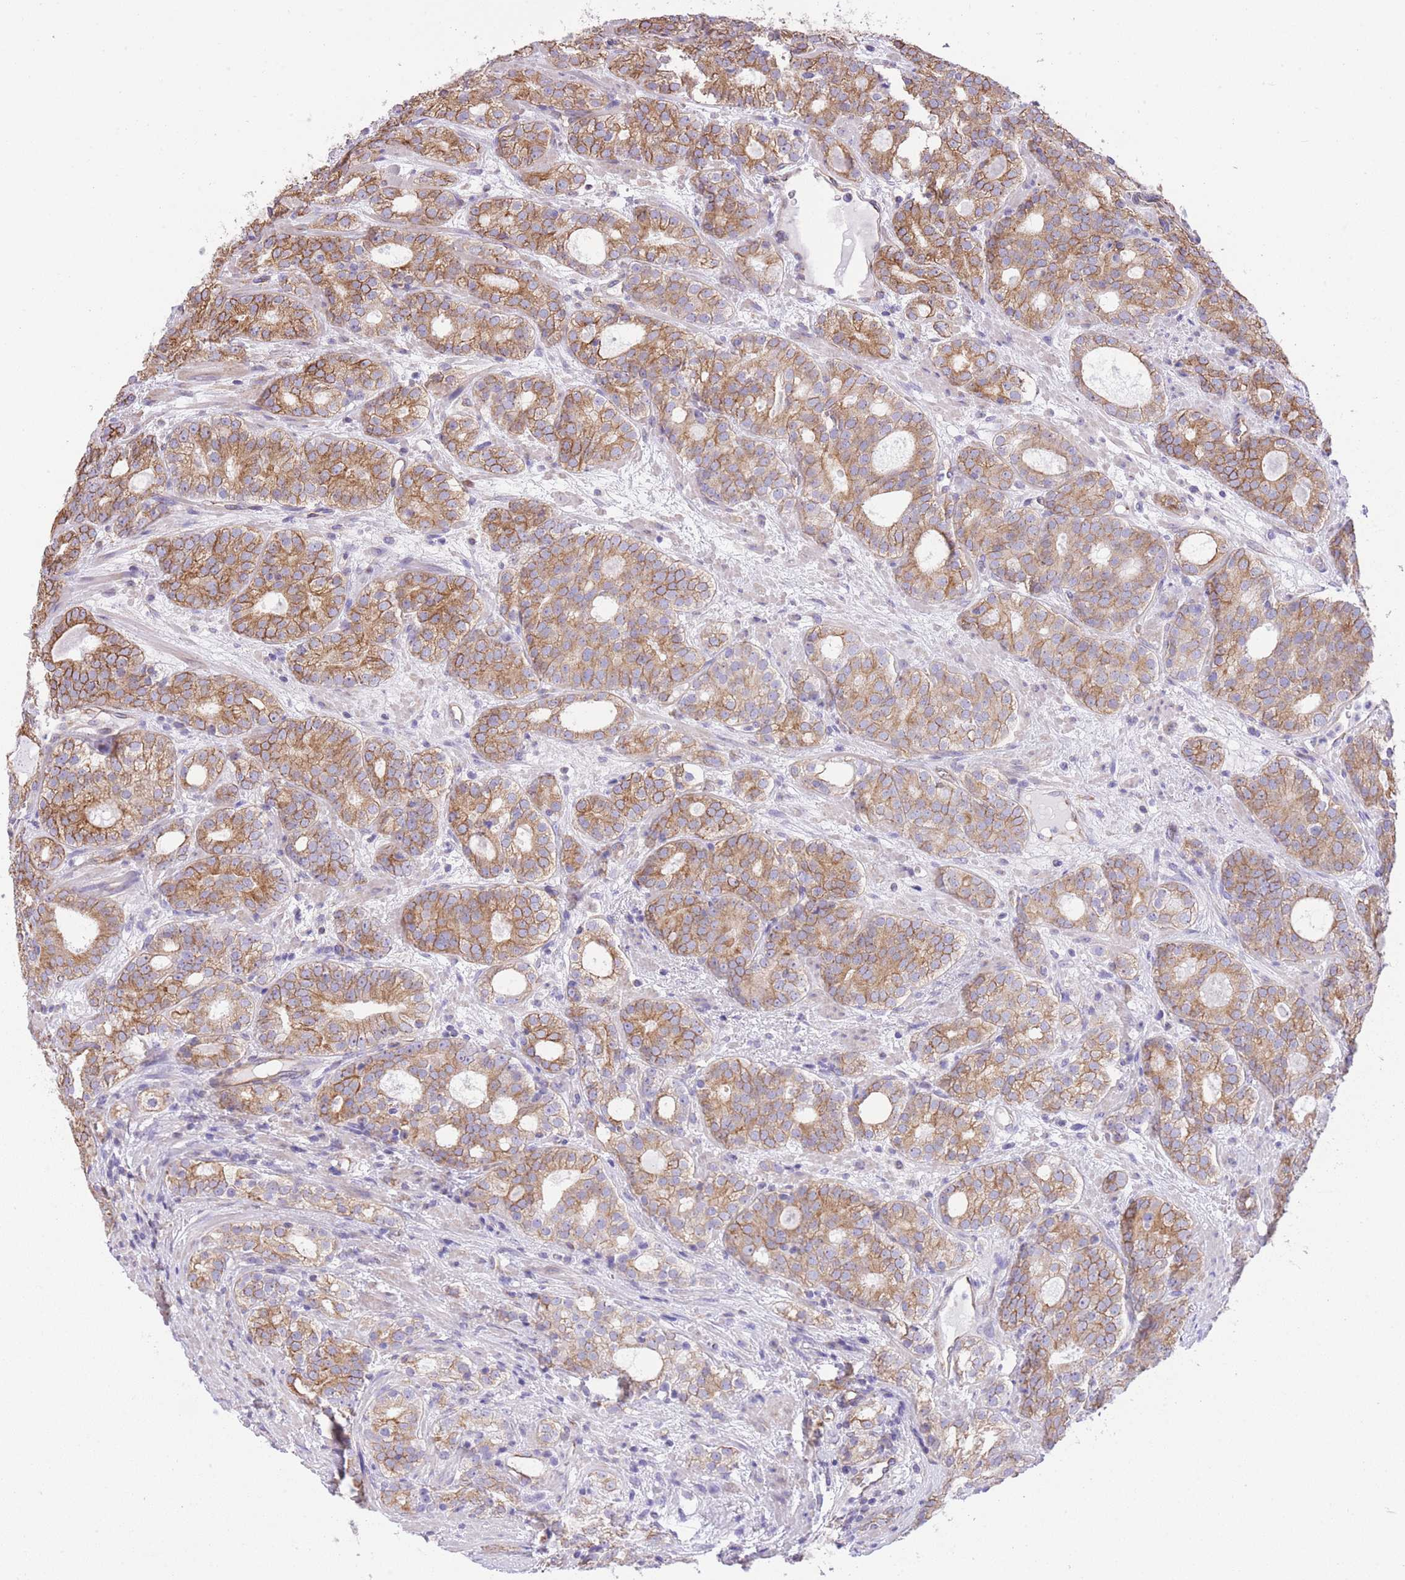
{"staining": {"intensity": "moderate", "quantity": ">75%", "location": "cytoplasmic/membranous"}, "tissue": "prostate cancer", "cell_type": "Tumor cells", "image_type": "cancer", "snomed": [{"axis": "morphology", "description": "Adenocarcinoma, High grade"}, {"axis": "topography", "description": "Prostate"}], "caption": "This image shows prostate cancer stained with immunohistochemistry to label a protein in brown. The cytoplasmic/membranous of tumor cells show moderate positivity for the protein. Nuclei are counter-stained blue.", "gene": "RHOU", "patient": {"sex": "male", "age": 64}}